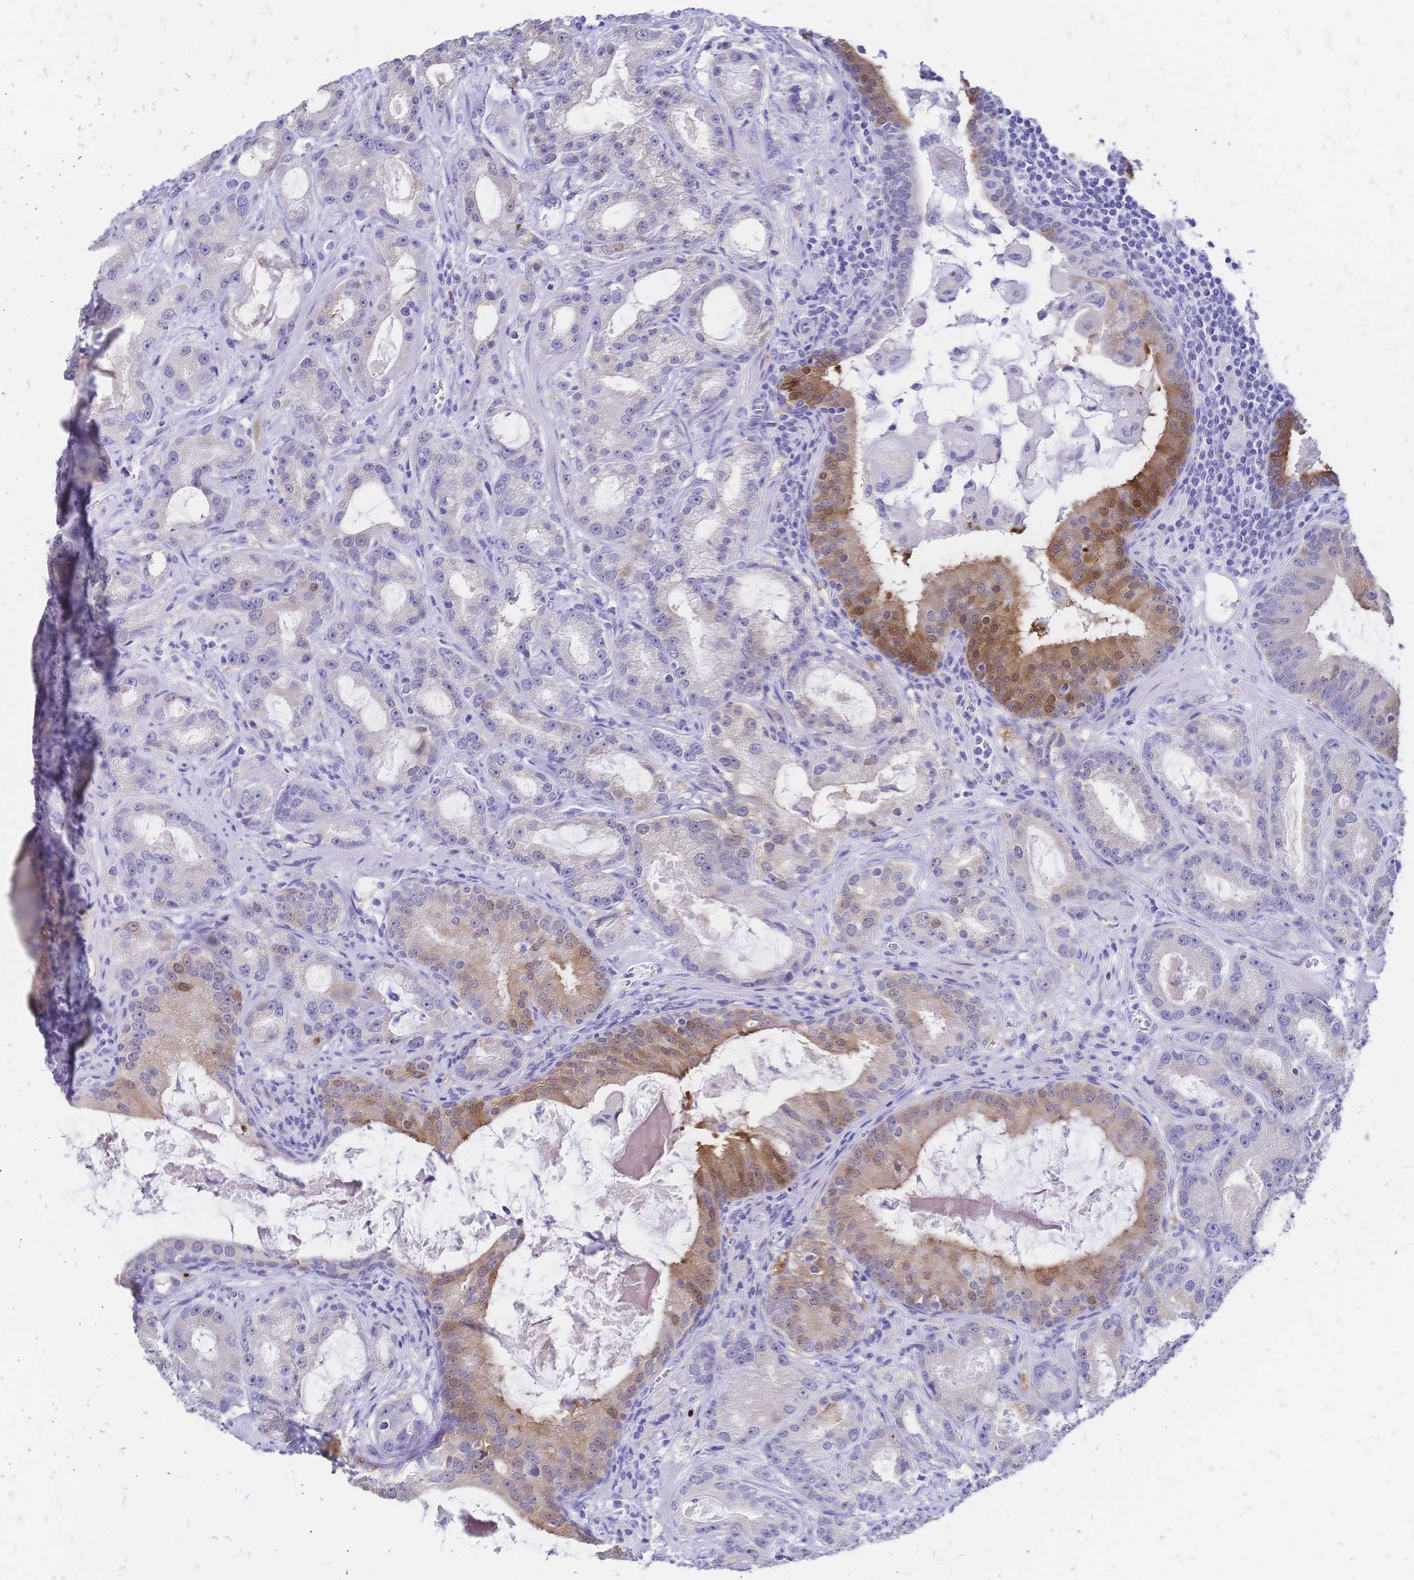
{"staining": {"intensity": "moderate", "quantity": "25%-75%", "location": "cytoplasmic/membranous"}, "tissue": "prostate cancer", "cell_type": "Tumor cells", "image_type": "cancer", "snomed": [{"axis": "morphology", "description": "Adenocarcinoma, High grade"}, {"axis": "topography", "description": "Prostate"}], "caption": "A high-resolution image shows immunohistochemistry staining of prostate cancer, which displays moderate cytoplasmic/membranous positivity in approximately 25%-75% of tumor cells.", "gene": "GRB7", "patient": {"sex": "male", "age": 65}}